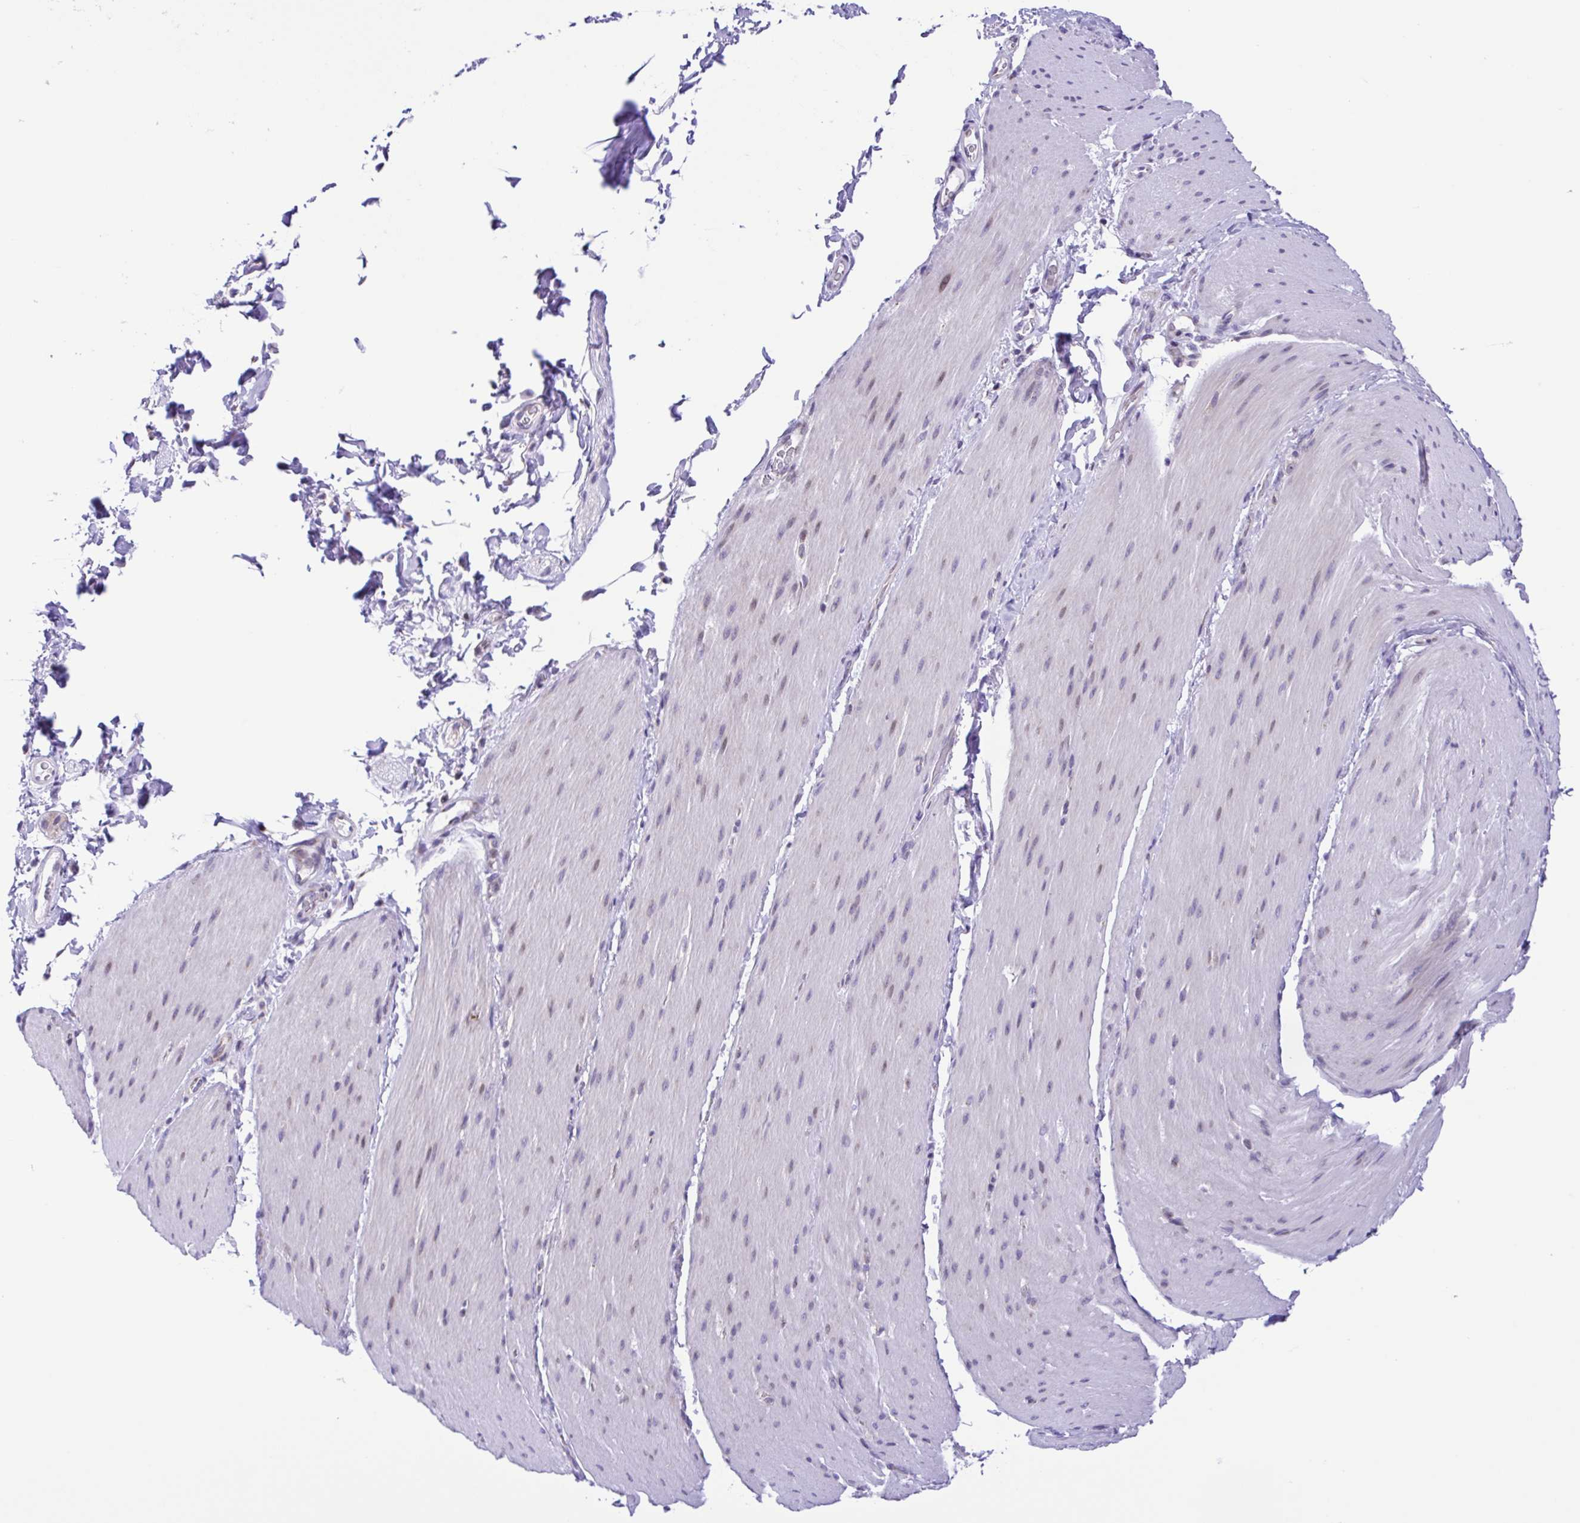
{"staining": {"intensity": "negative", "quantity": "none", "location": "none"}, "tissue": "smooth muscle", "cell_type": "Smooth muscle cells", "image_type": "normal", "snomed": [{"axis": "morphology", "description": "Normal tissue, NOS"}, {"axis": "topography", "description": "Smooth muscle"}, {"axis": "topography", "description": "Colon"}], "caption": "This is a photomicrograph of immunohistochemistry (IHC) staining of normal smooth muscle, which shows no positivity in smooth muscle cells.", "gene": "ENSG00000286022", "patient": {"sex": "male", "age": 73}}